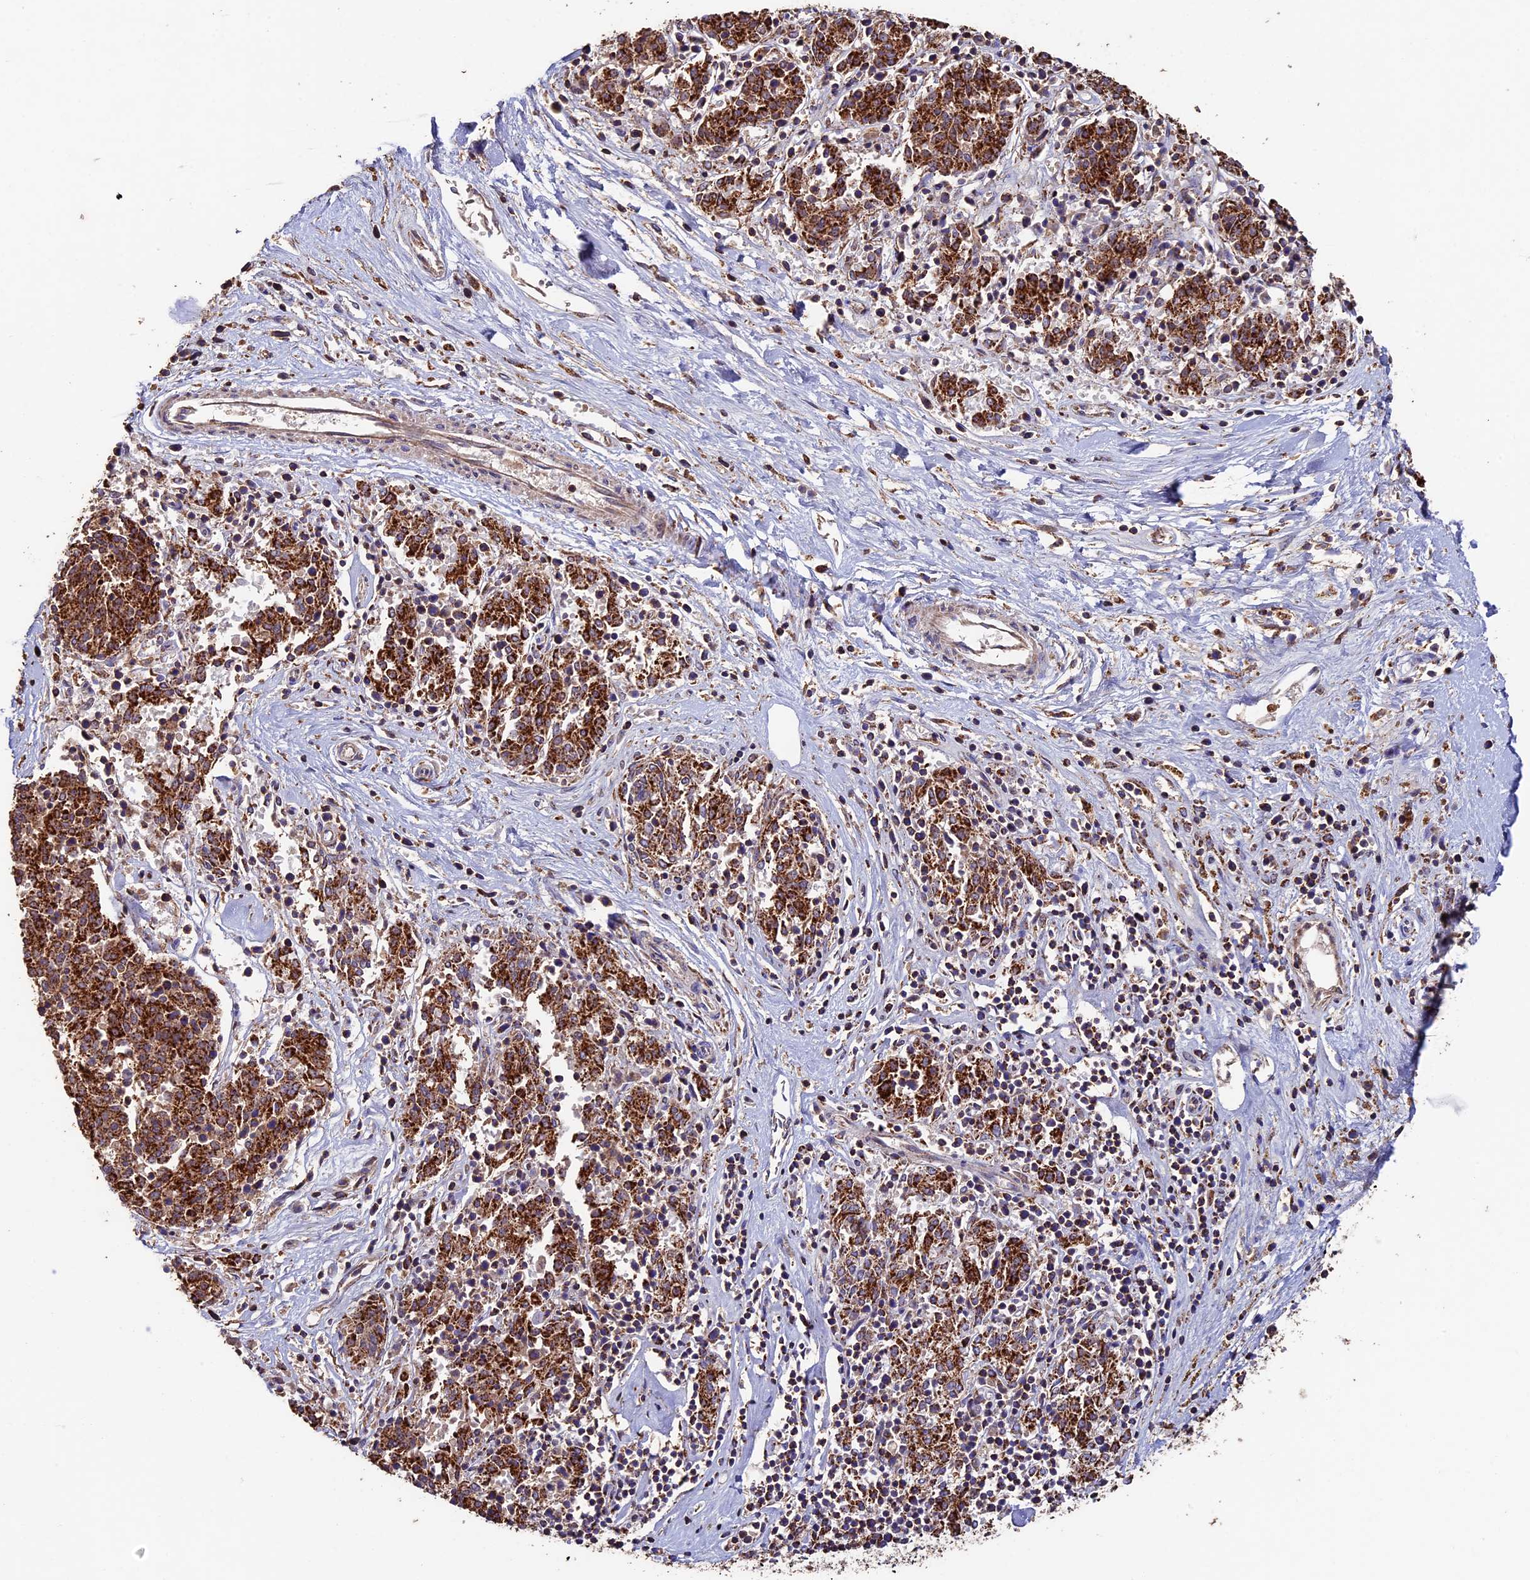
{"staining": {"intensity": "strong", "quantity": ">75%", "location": "cytoplasmic/membranous"}, "tissue": "melanoma", "cell_type": "Tumor cells", "image_type": "cancer", "snomed": [{"axis": "morphology", "description": "Malignant melanoma, NOS"}, {"axis": "topography", "description": "Skin"}], "caption": "Tumor cells reveal high levels of strong cytoplasmic/membranous expression in approximately >75% of cells in malignant melanoma.", "gene": "ADAT1", "patient": {"sex": "female", "age": 72}}